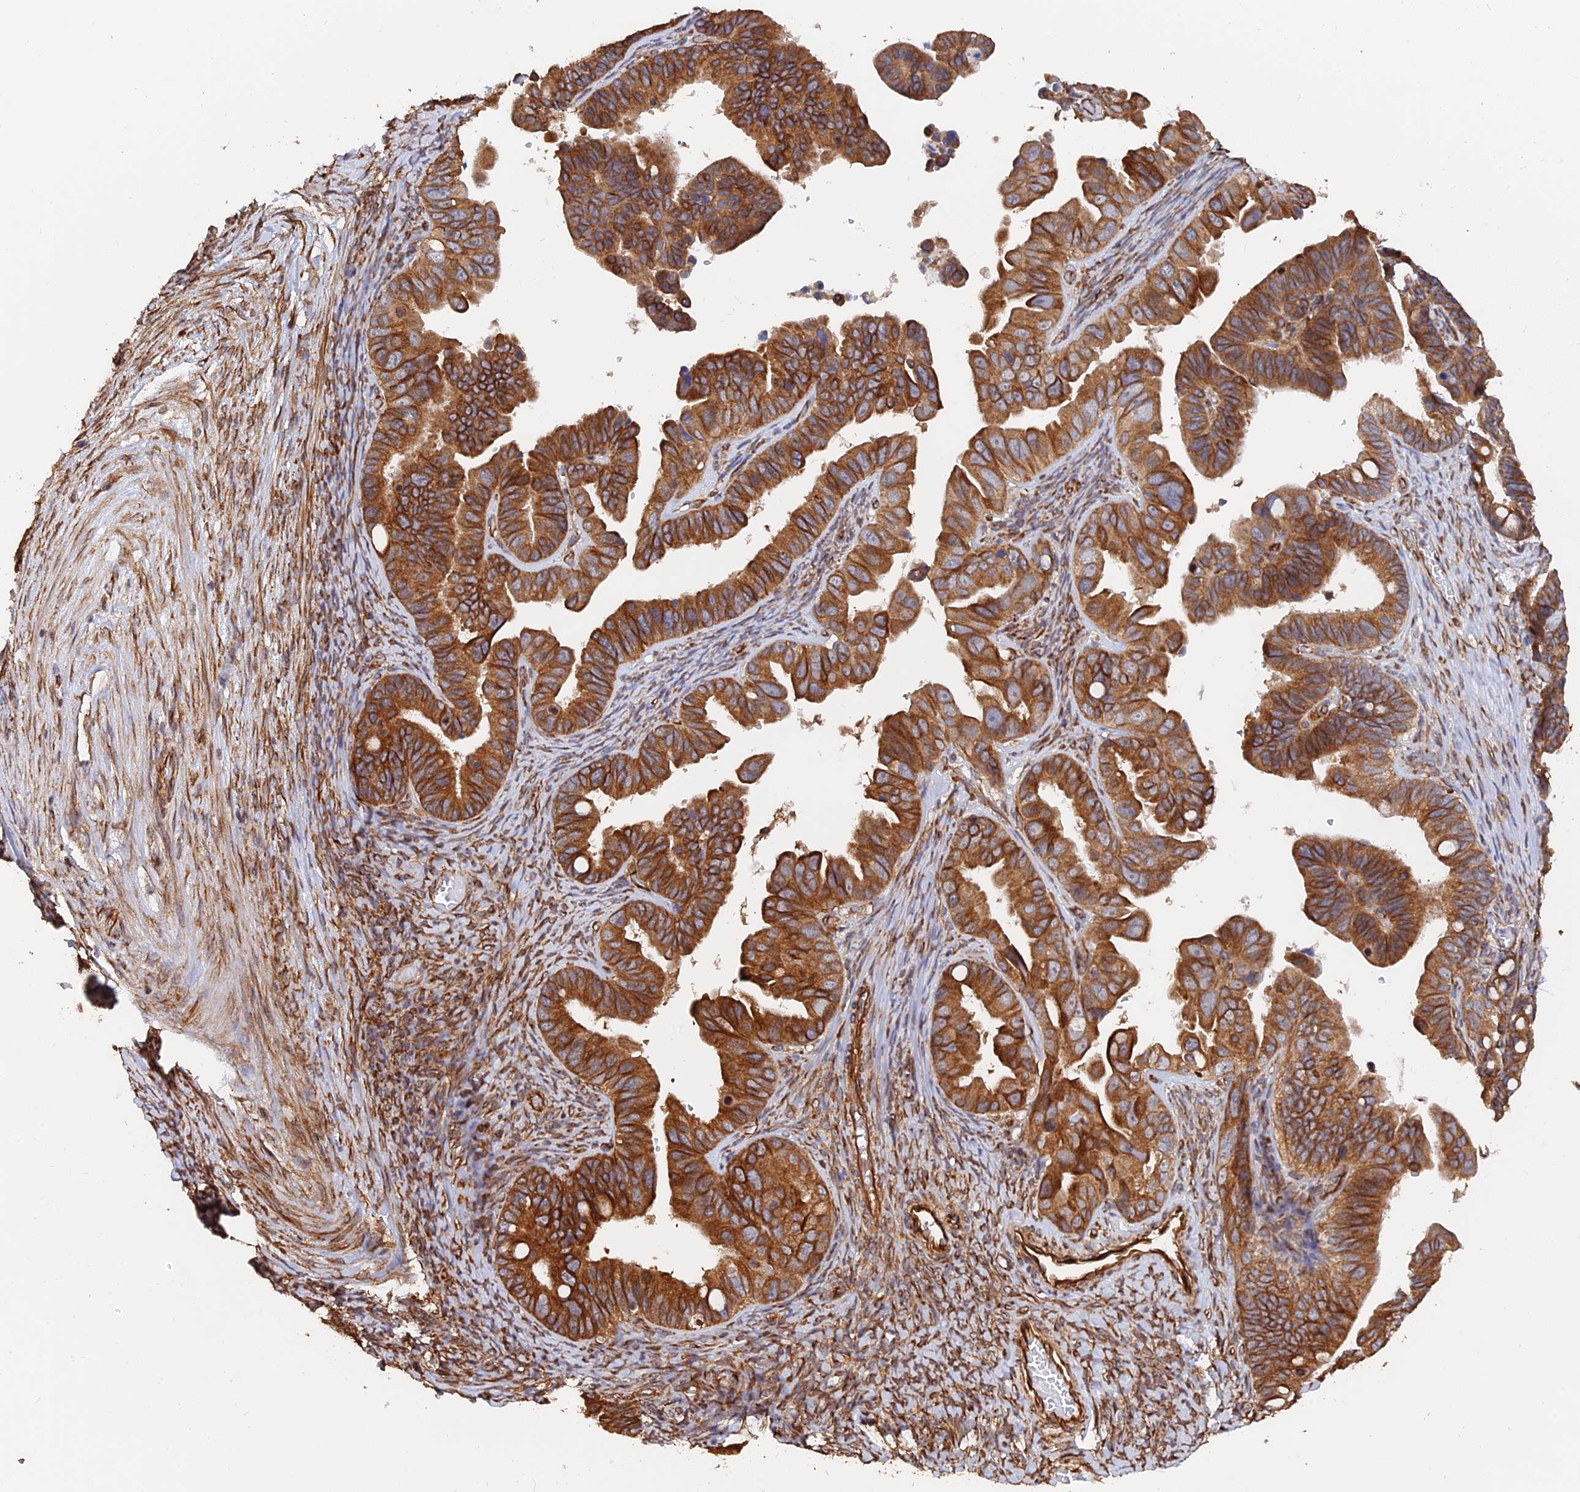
{"staining": {"intensity": "strong", "quantity": ">75%", "location": "cytoplasmic/membranous"}, "tissue": "ovarian cancer", "cell_type": "Tumor cells", "image_type": "cancer", "snomed": [{"axis": "morphology", "description": "Cystadenocarcinoma, serous, NOS"}, {"axis": "topography", "description": "Ovary"}], "caption": "Tumor cells show strong cytoplasmic/membranous staining in approximately >75% of cells in ovarian serous cystadenocarcinoma.", "gene": "WBP11", "patient": {"sex": "female", "age": 56}}